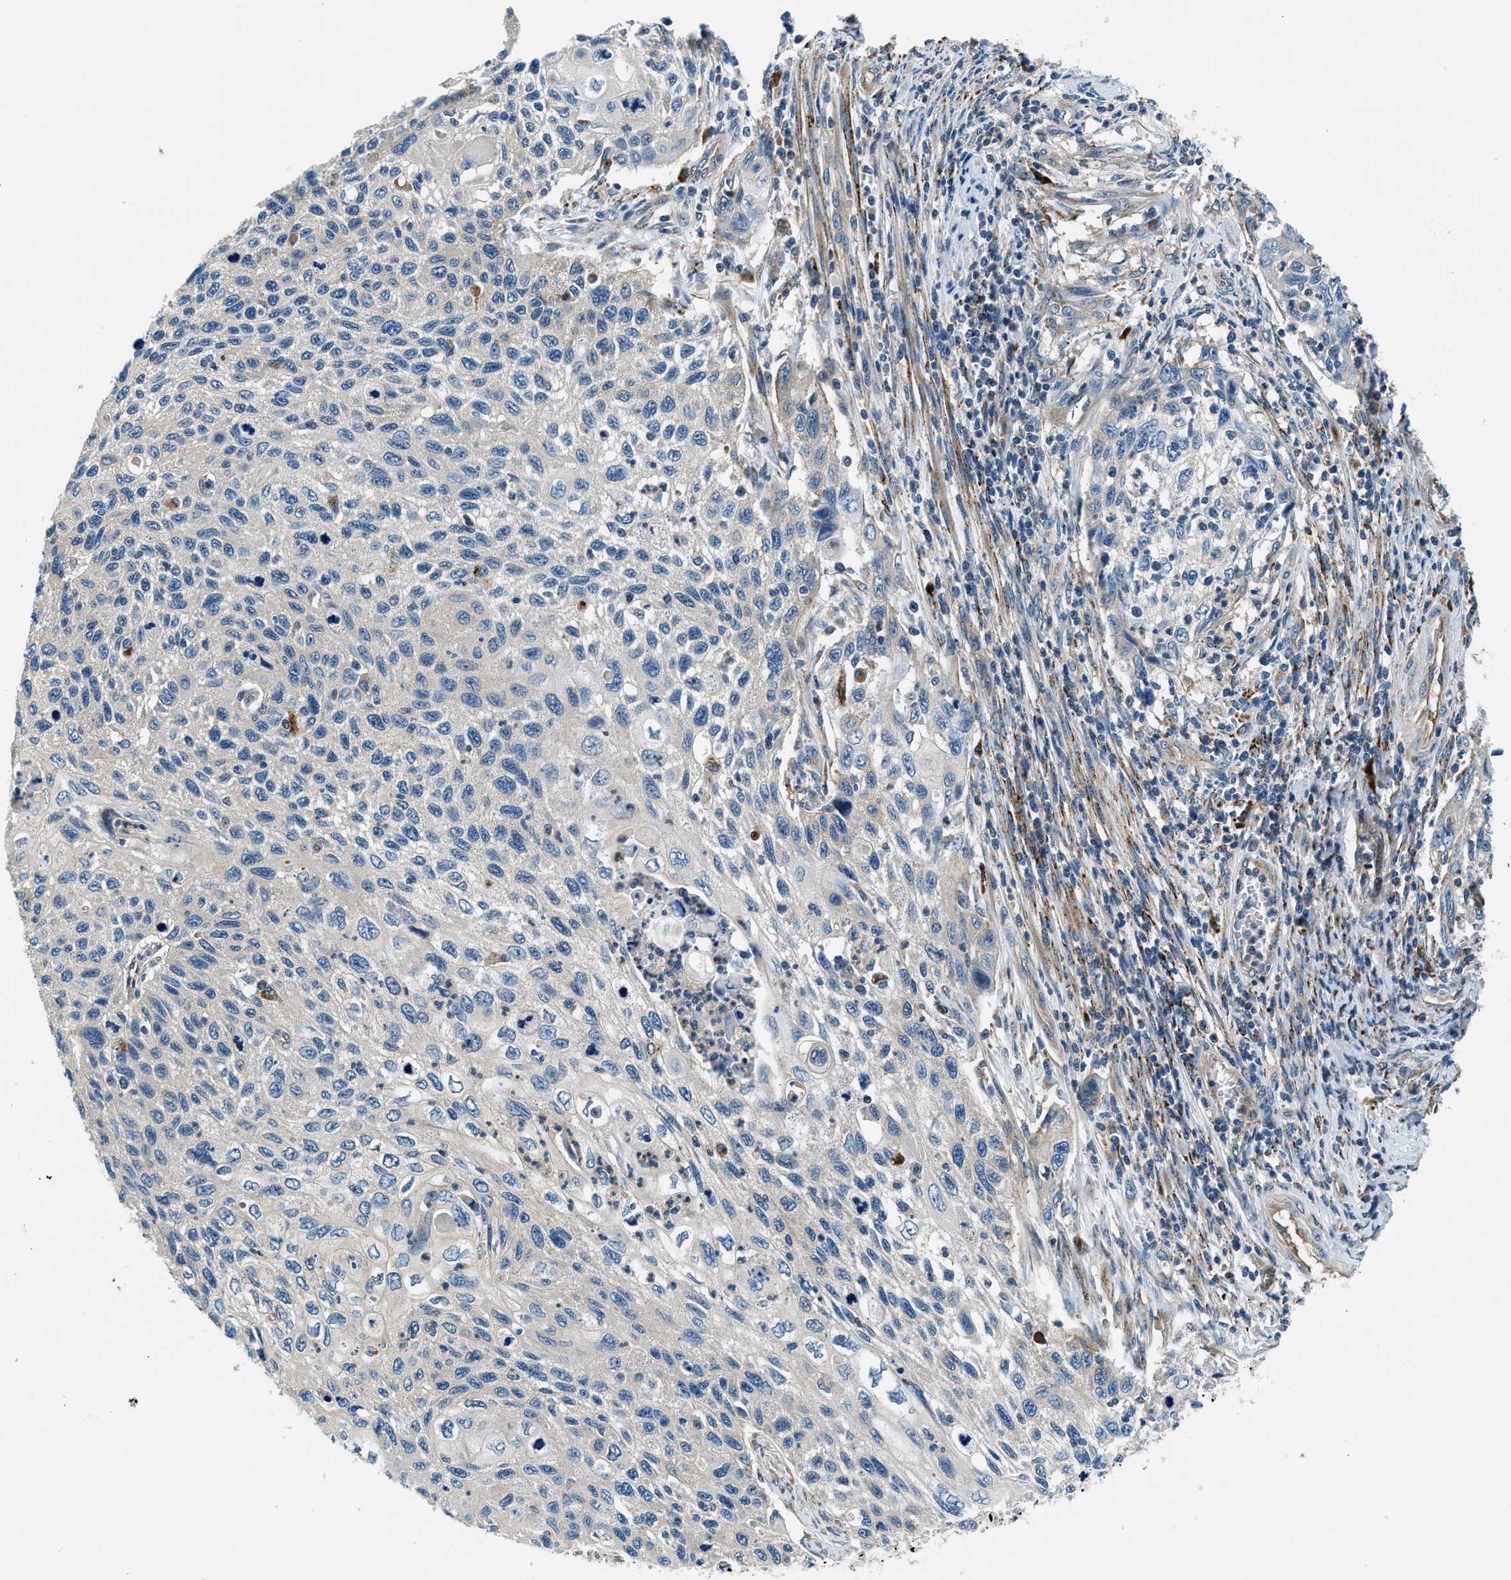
{"staining": {"intensity": "negative", "quantity": "none", "location": "none"}, "tissue": "cervical cancer", "cell_type": "Tumor cells", "image_type": "cancer", "snomed": [{"axis": "morphology", "description": "Squamous cell carcinoma, NOS"}, {"axis": "topography", "description": "Cervix"}], "caption": "The image displays no significant expression in tumor cells of squamous cell carcinoma (cervical).", "gene": "SLC19A2", "patient": {"sex": "female", "age": 70}}